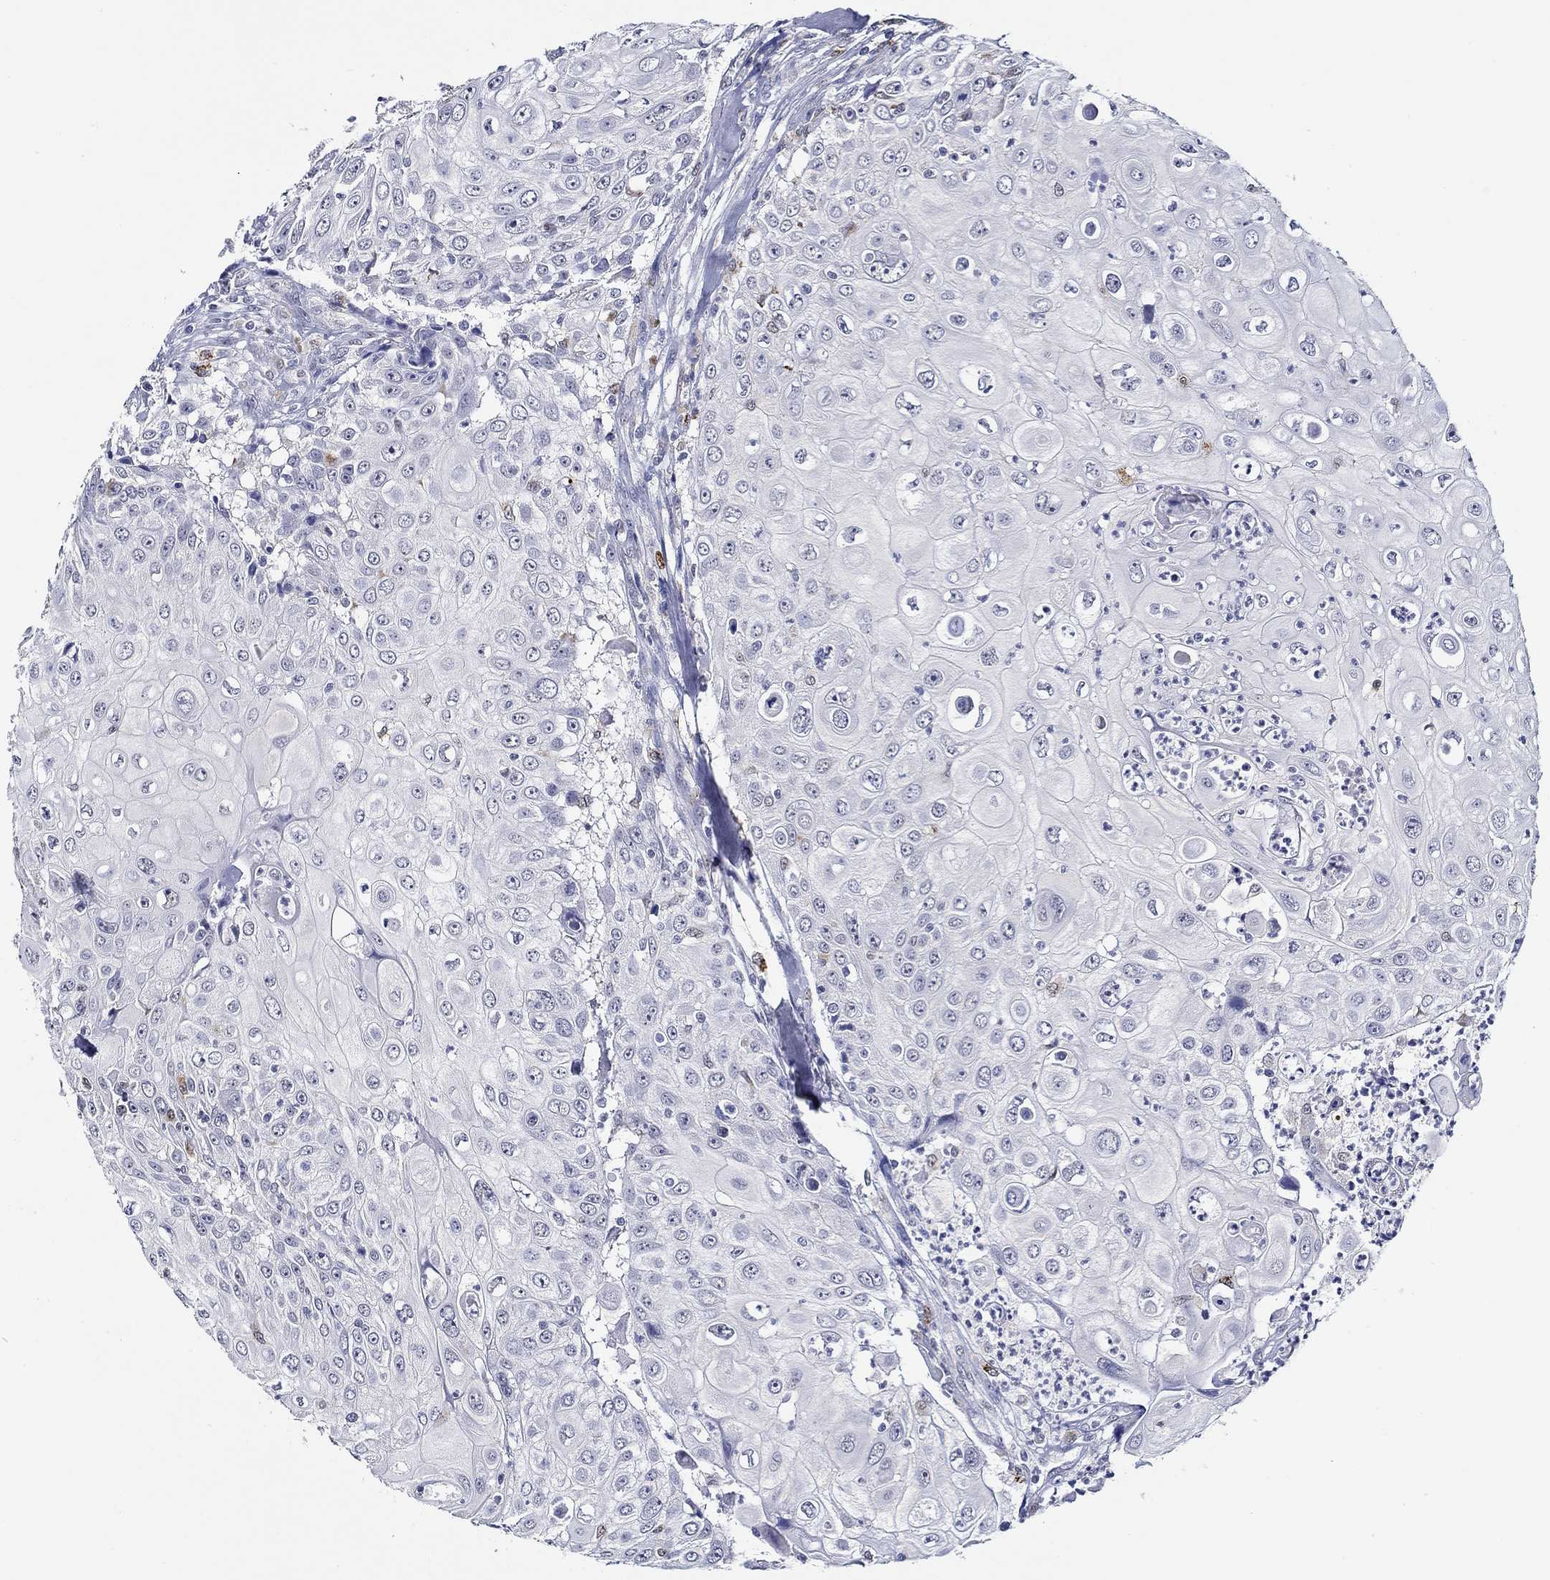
{"staining": {"intensity": "negative", "quantity": "none", "location": "none"}, "tissue": "urothelial cancer", "cell_type": "Tumor cells", "image_type": "cancer", "snomed": [{"axis": "morphology", "description": "Urothelial carcinoma, High grade"}, {"axis": "topography", "description": "Urinary bladder"}], "caption": "This is an immunohistochemistry histopathology image of human high-grade urothelial carcinoma. There is no expression in tumor cells.", "gene": "GATA2", "patient": {"sex": "female", "age": 79}}